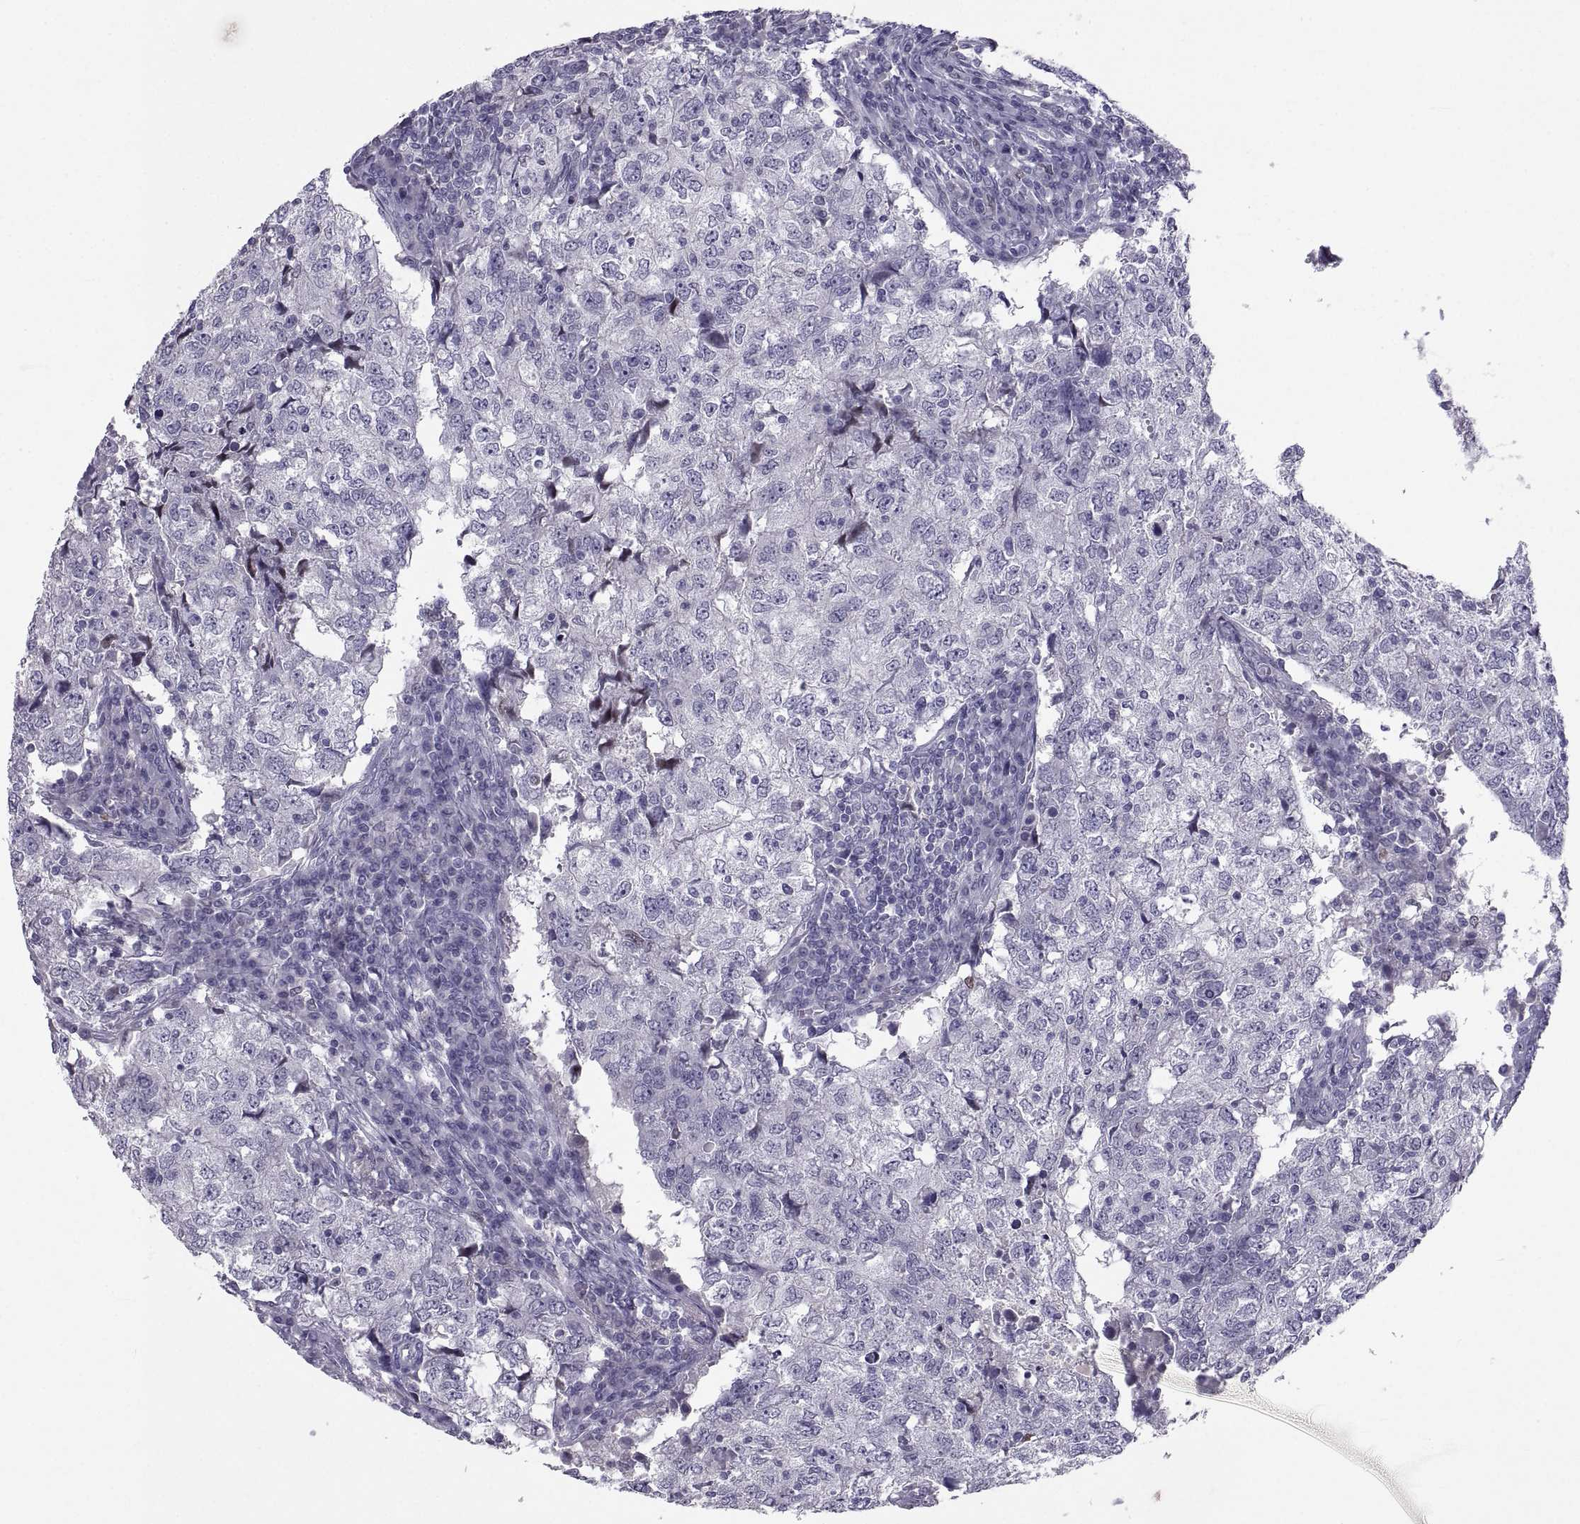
{"staining": {"intensity": "negative", "quantity": "none", "location": "none"}, "tissue": "breast cancer", "cell_type": "Tumor cells", "image_type": "cancer", "snomed": [{"axis": "morphology", "description": "Duct carcinoma"}, {"axis": "topography", "description": "Breast"}], "caption": "Immunohistochemistry of human breast cancer (invasive ductal carcinoma) displays no positivity in tumor cells.", "gene": "SOX21", "patient": {"sex": "female", "age": 30}}